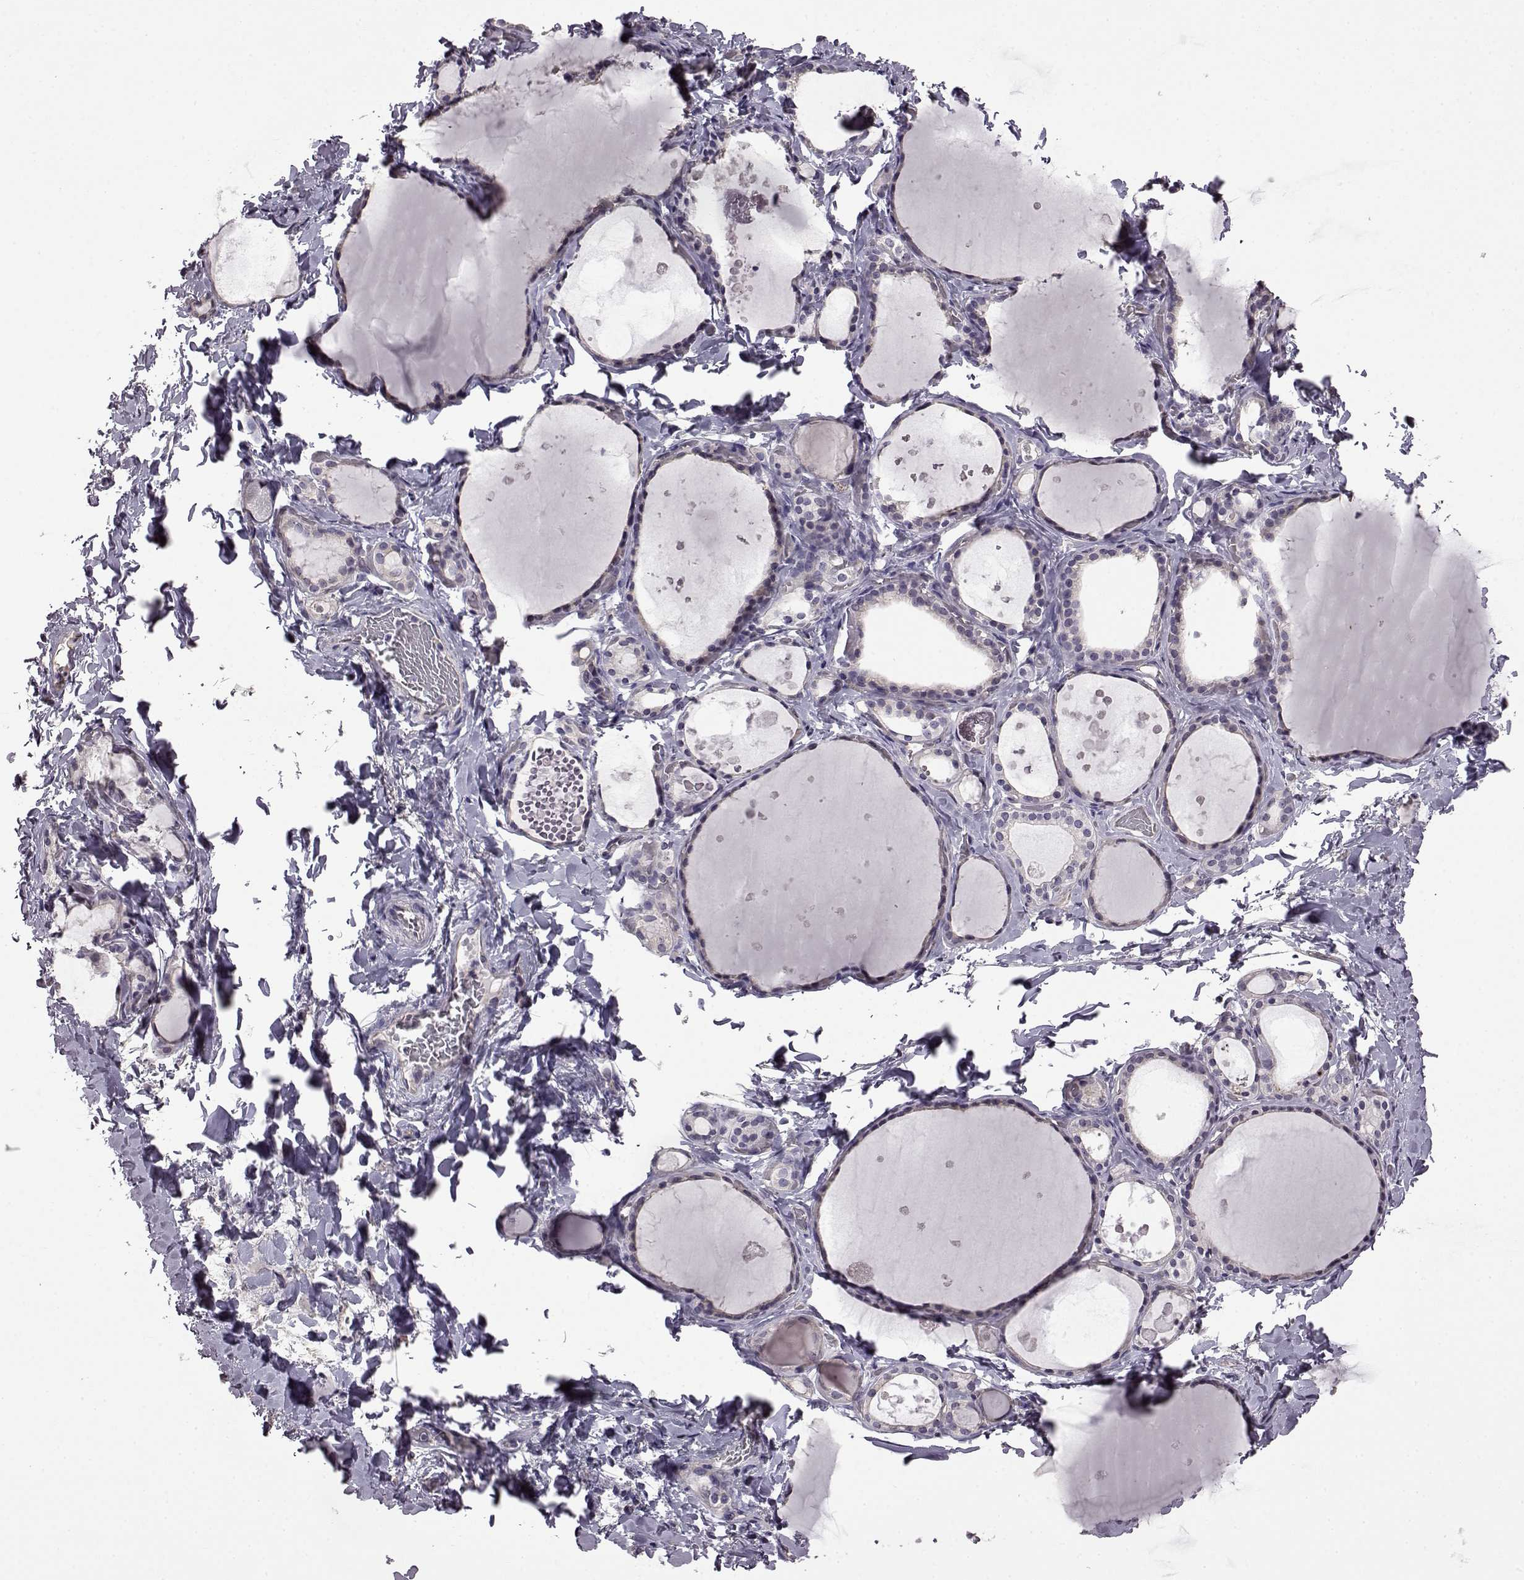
{"staining": {"intensity": "negative", "quantity": "none", "location": "none"}, "tissue": "thyroid gland", "cell_type": "Glandular cells", "image_type": "normal", "snomed": [{"axis": "morphology", "description": "Normal tissue, NOS"}, {"axis": "topography", "description": "Thyroid gland"}], "caption": "DAB immunohistochemical staining of unremarkable human thyroid gland shows no significant staining in glandular cells. (DAB IHC with hematoxylin counter stain).", "gene": "EDDM3B", "patient": {"sex": "female", "age": 56}}